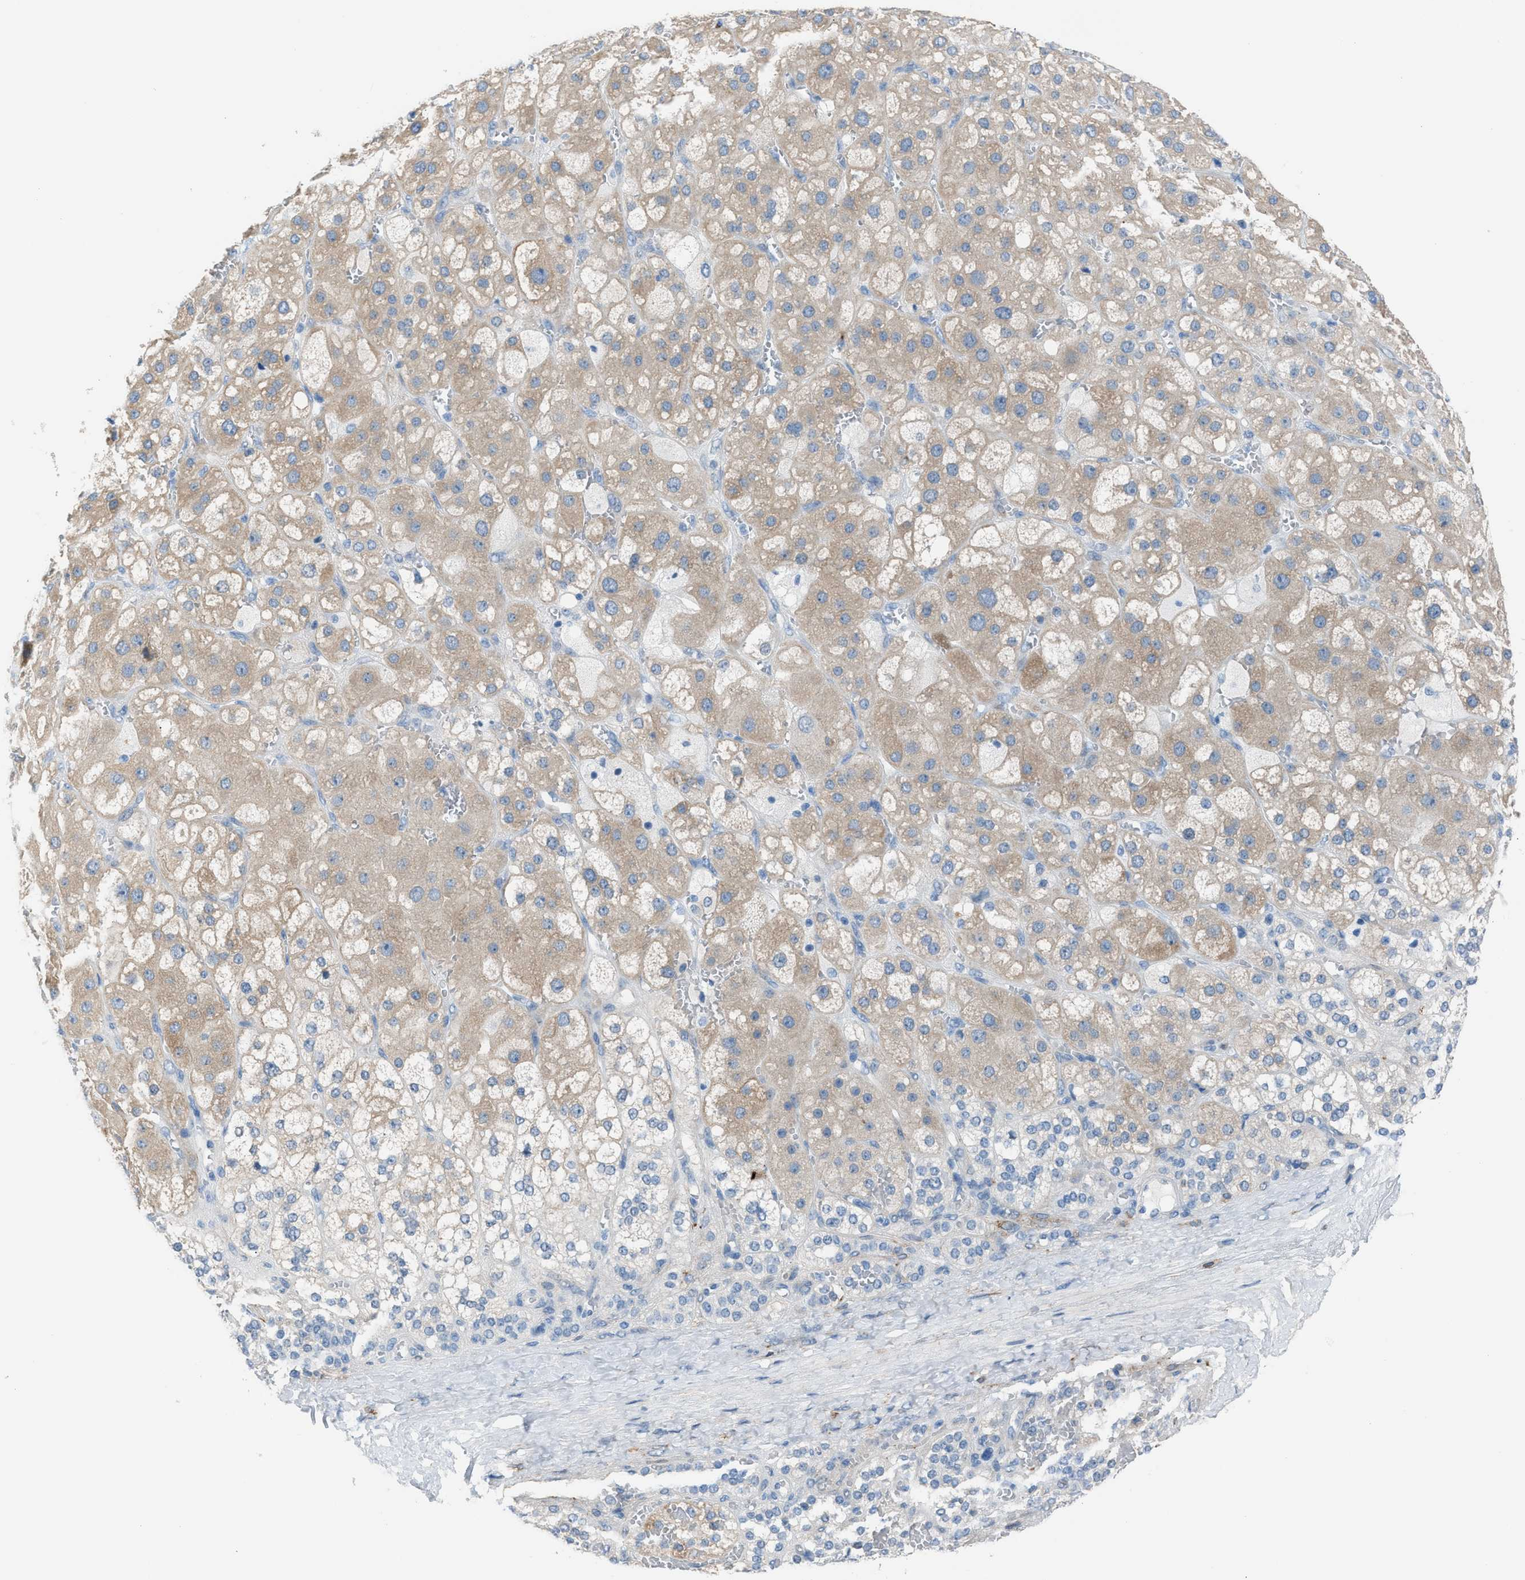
{"staining": {"intensity": "weak", "quantity": "25%-75%", "location": "cytoplasmic/membranous"}, "tissue": "adrenal gland", "cell_type": "Glandular cells", "image_type": "normal", "snomed": [{"axis": "morphology", "description": "Normal tissue, NOS"}, {"axis": "topography", "description": "Adrenal gland"}], "caption": "Protein staining of benign adrenal gland displays weak cytoplasmic/membranous staining in about 25%-75% of glandular cells. The protein of interest is shown in brown color, while the nuclei are stained blue.", "gene": "CLEC10A", "patient": {"sex": "female", "age": 47}}